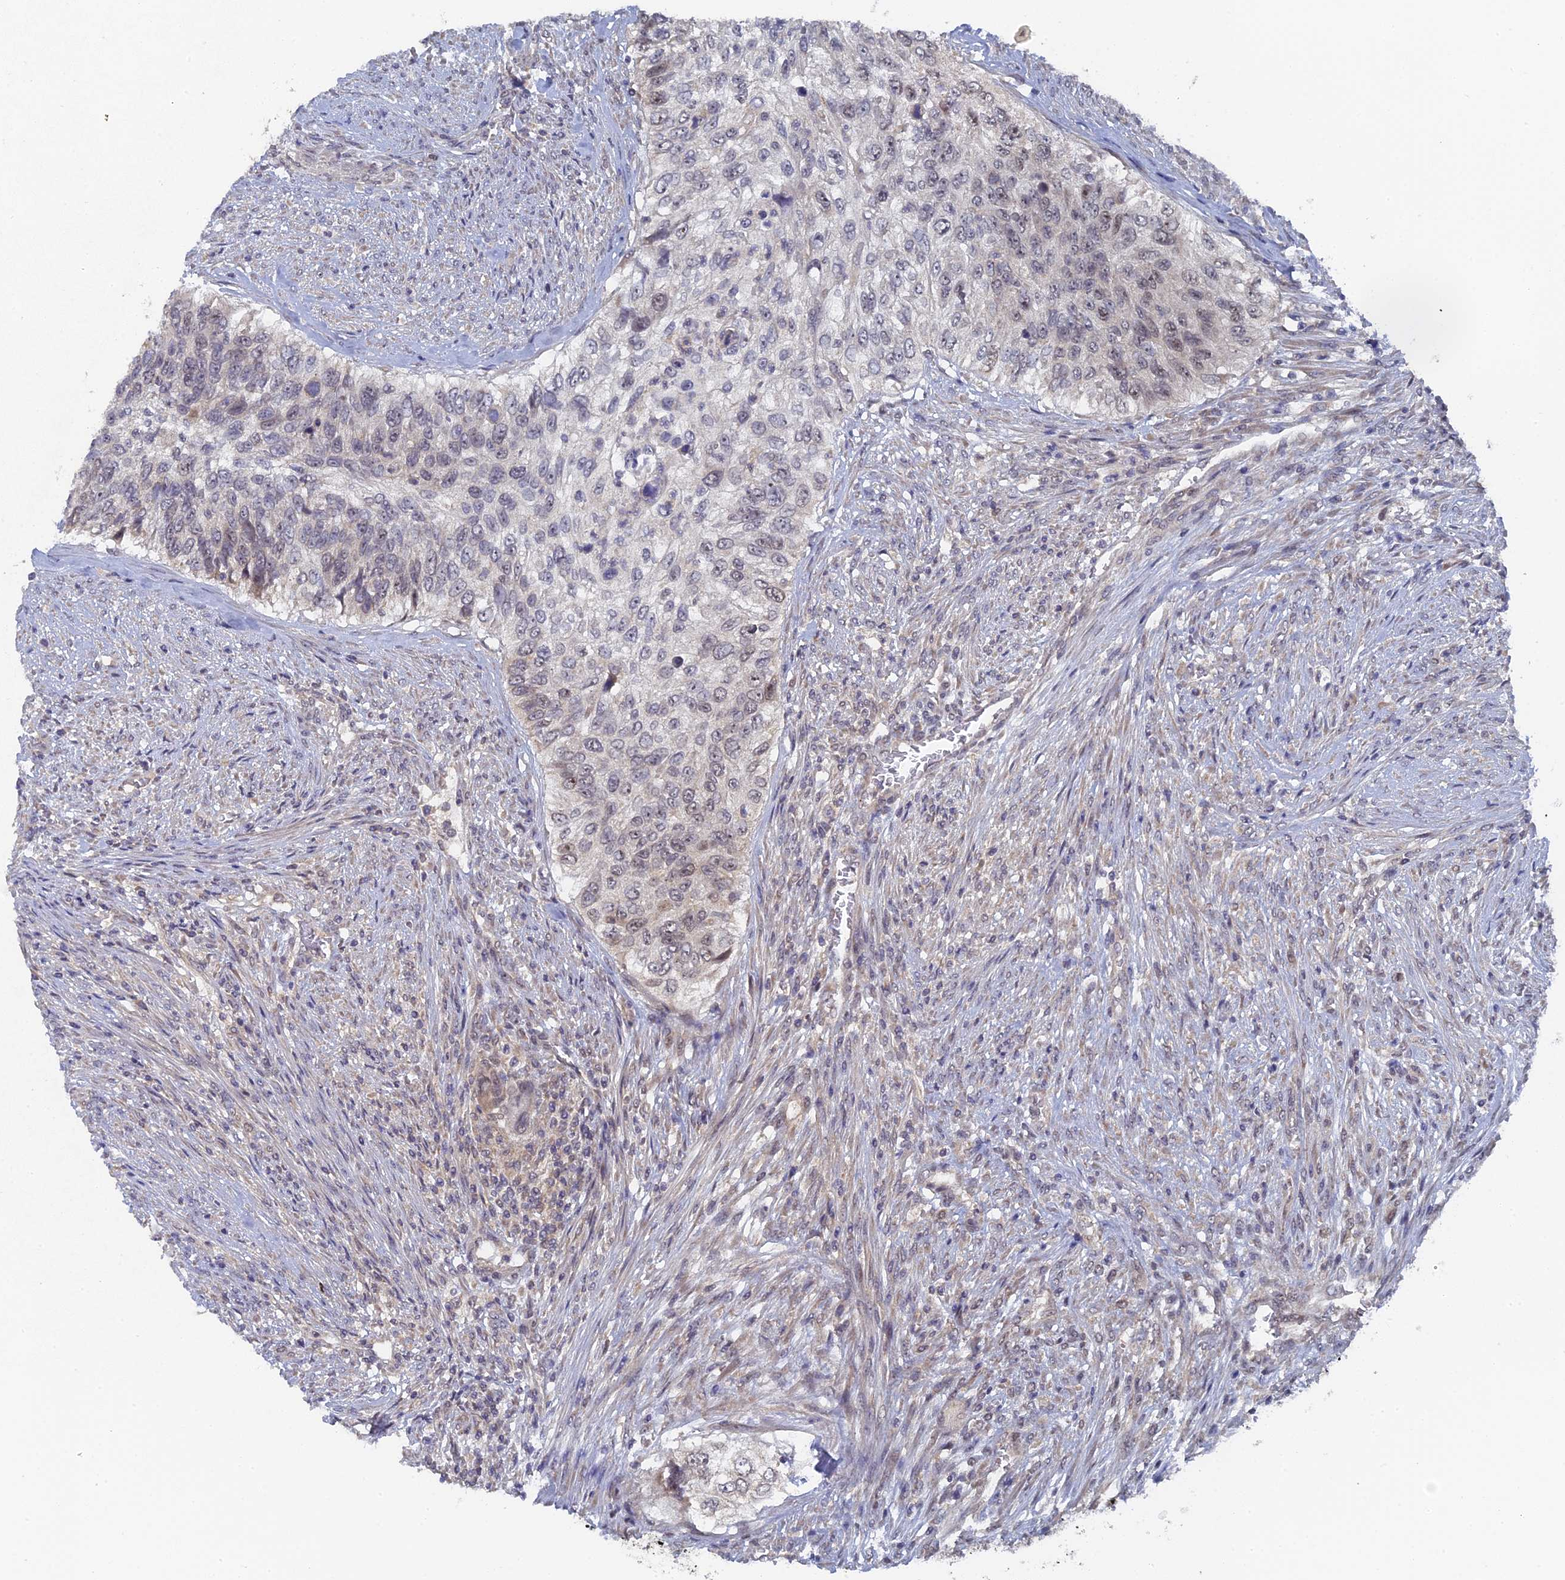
{"staining": {"intensity": "weak", "quantity": "<25%", "location": "nuclear"}, "tissue": "urothelial cancer", "cell_type": "Tumor cells", "image_type": "cancer", "snomed": [{"axis": "morphology", "description": "Urothelial carcinoma, High grade"}, {"axis": "topography", "description": "Urinary bladder"}], "caption": "DAB (3,3'-diaminobenzidine) immunohistochemical staining of high-grade urothelial carcinoma exhibits no significant staining in tumor cells. (Brightfield microscopy of DAB (3,3'-diaminobenzidine) IHC at high magnification).", "gene": "MIGA2", "patient": {"sex": "female", "age": 60}}